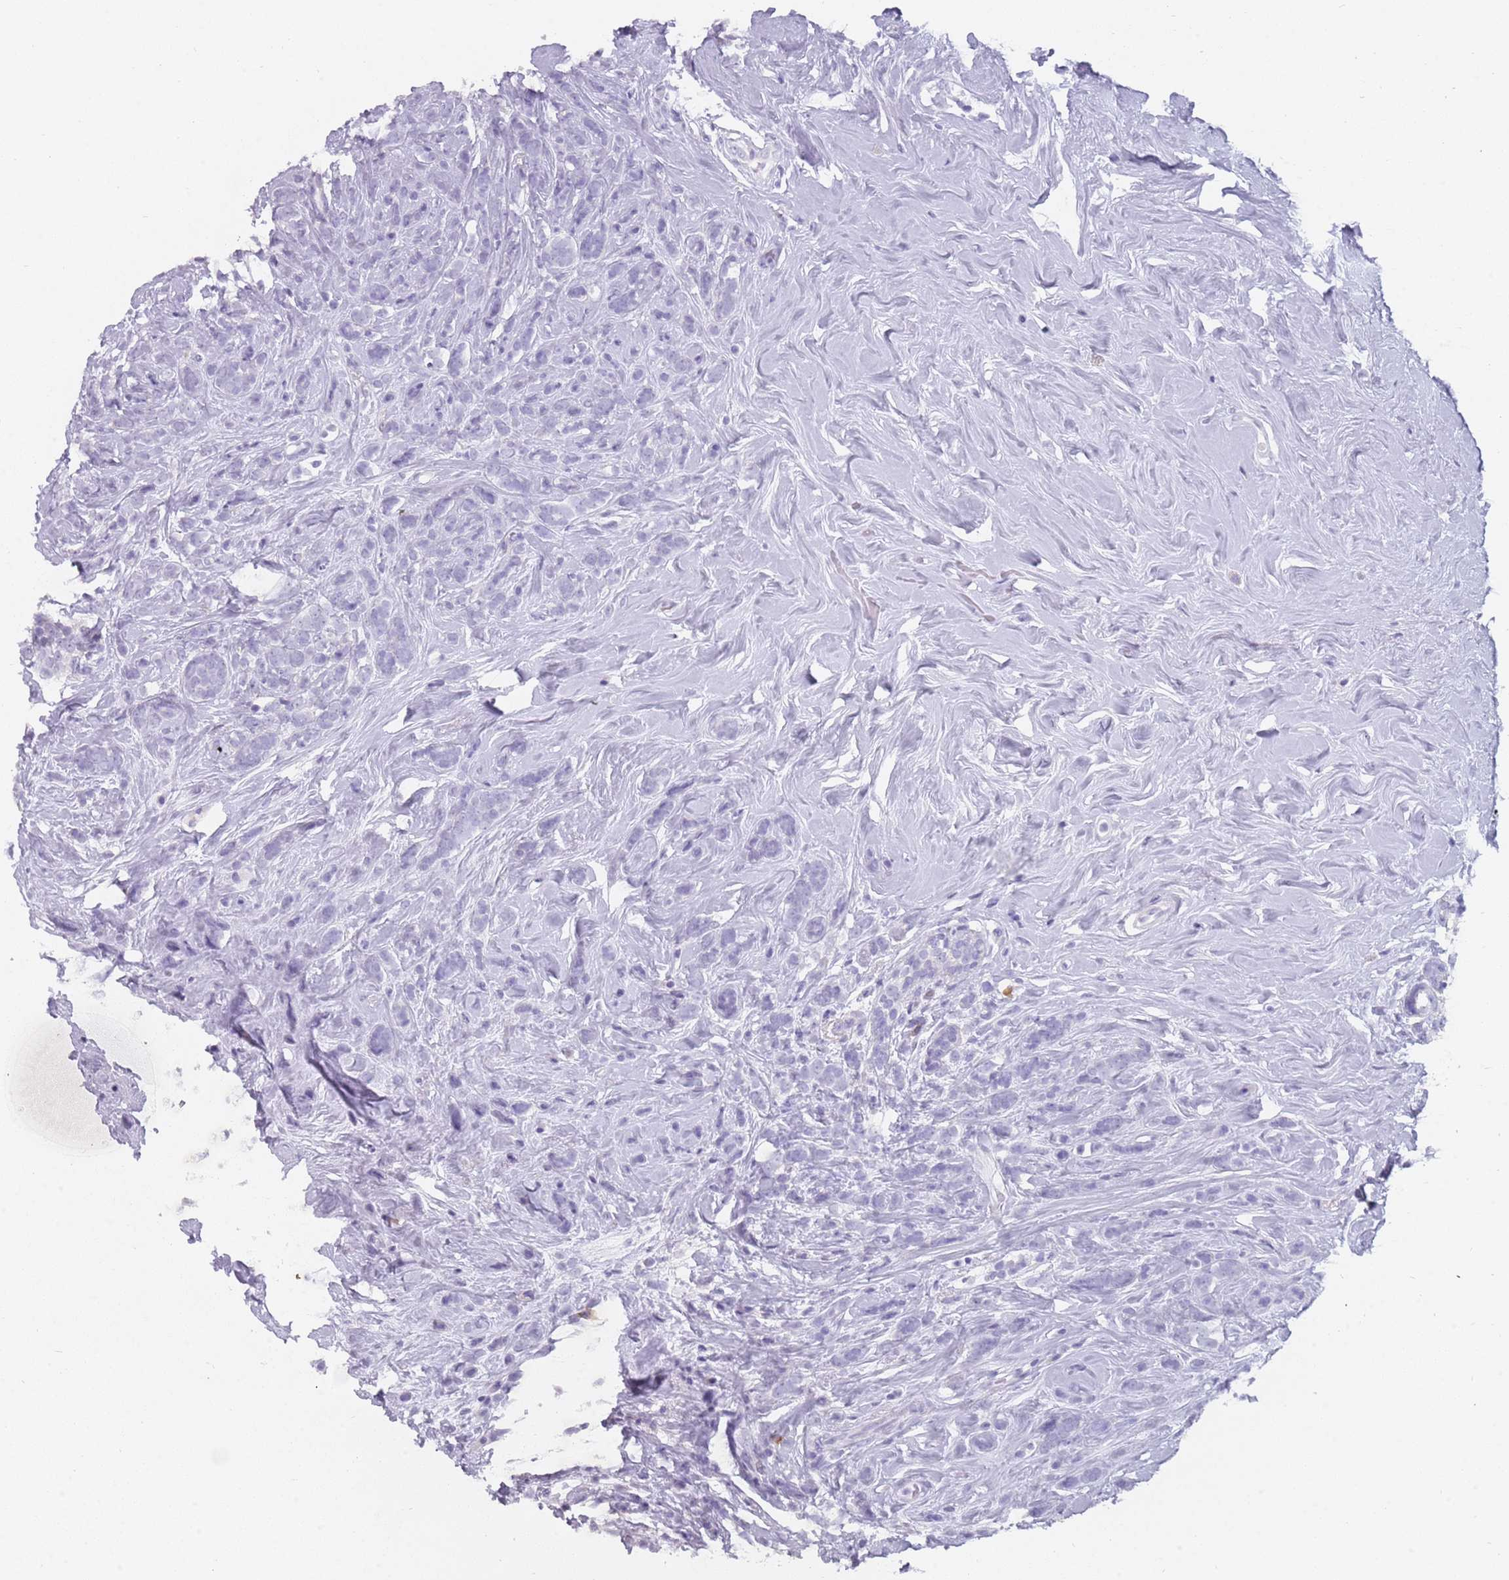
{"staining": {"intensity": "negative", "quantity": "none", "location": "none"}, "tissue": "breast cancer", "cell_type": "Tumor cells", "image_type": "cancer", "snomed": [{"axis": "morphology", "description": "Lobular carcinoma"}, {"axis": "topography", "description": "Breast"}], "caption": "Immunohistochemistry of human breast lobular carcinoma shows no expression in tumor cells.", "gene": "DDX4", "patient": {"sex": "female", "age": 58}}